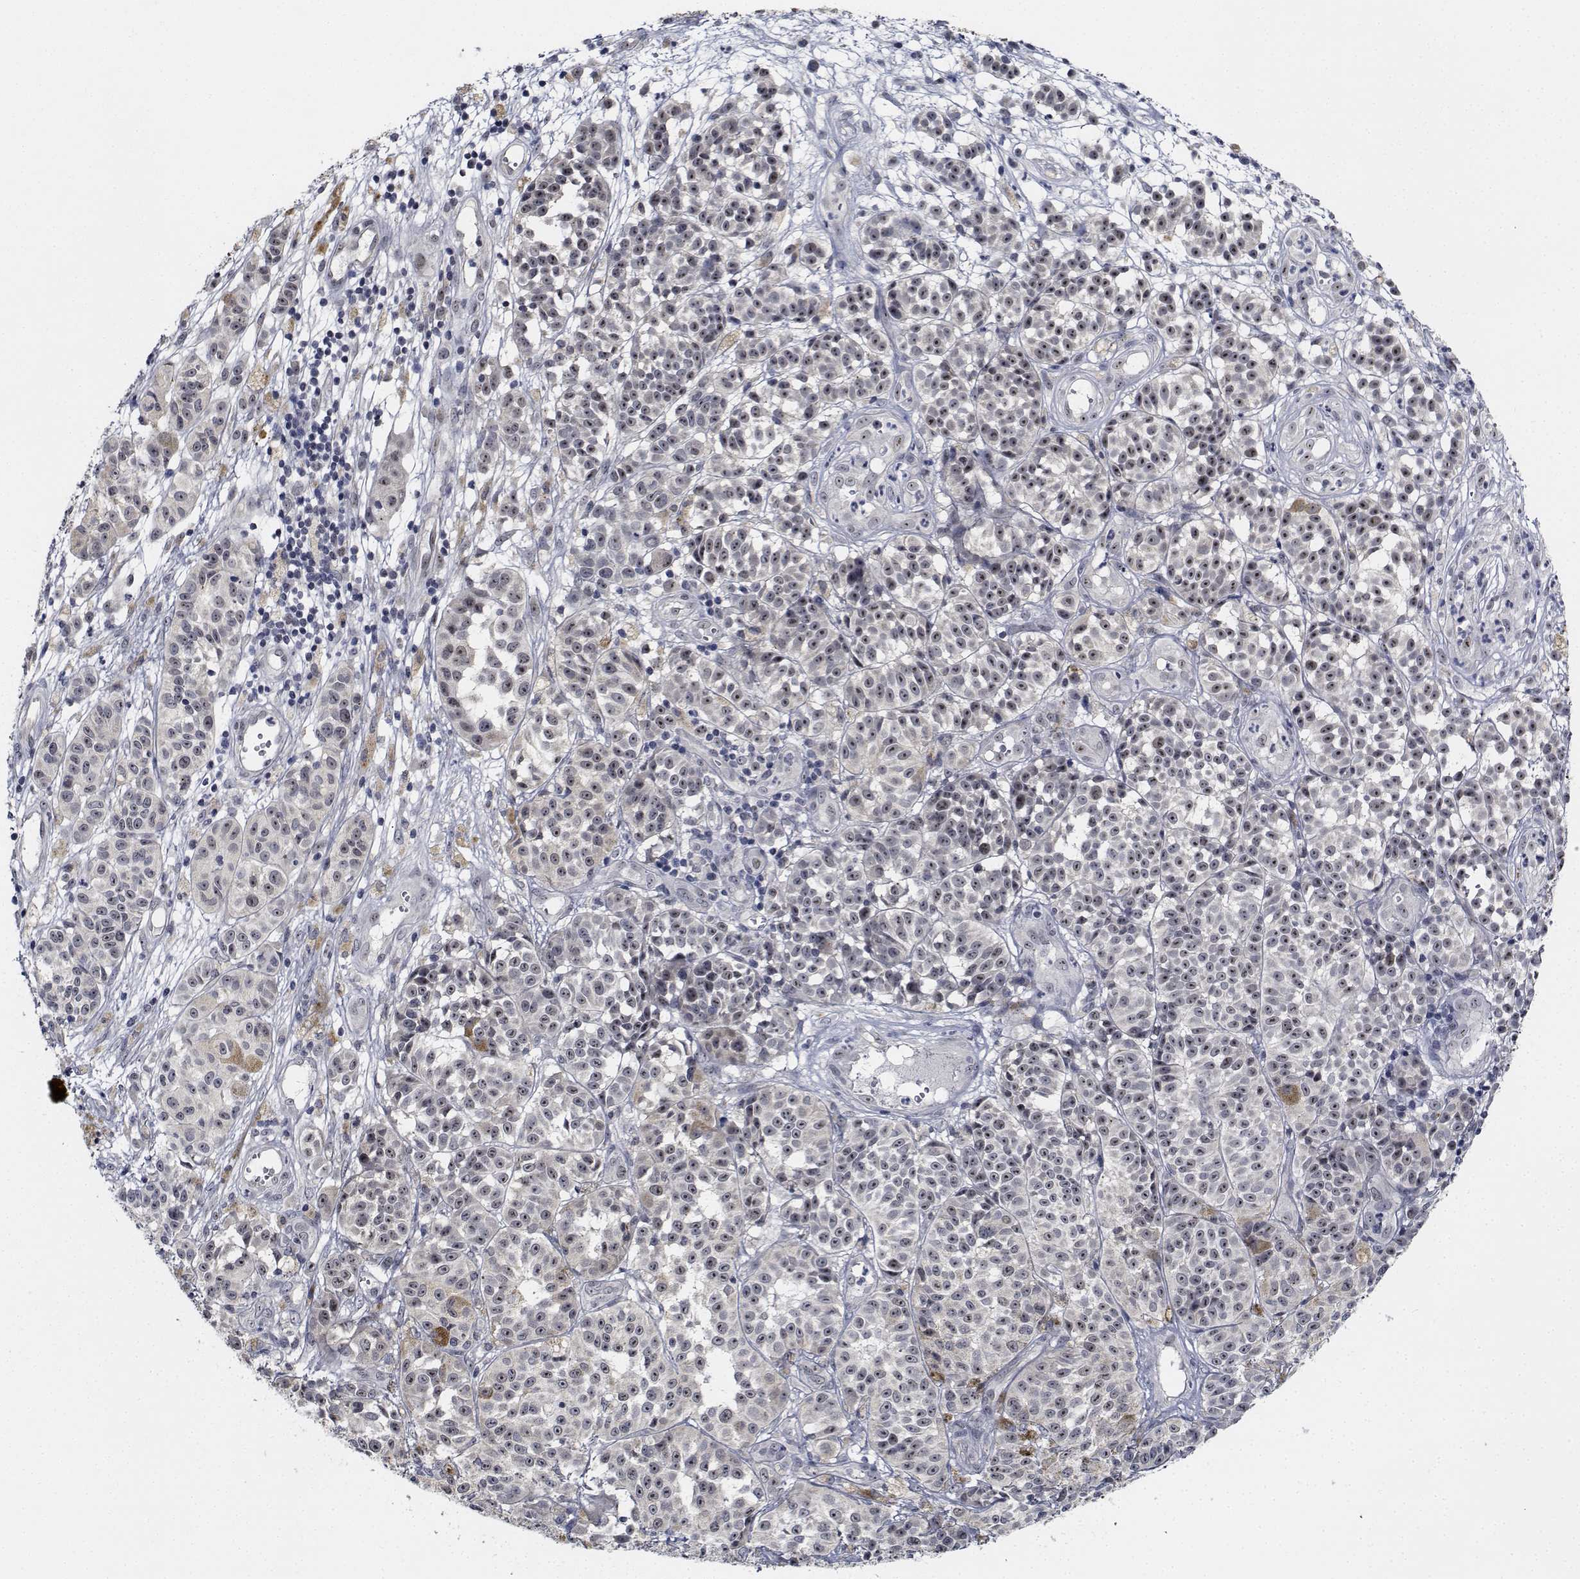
{"staining": {"intensity": "moderate", "quantity": ">75%", "location": "nuclear"}, "tissue": "melanoma", "cell_type": "Tumor cells", "image_type": "cancer", "snomed": [{"axis": "morphology", "description": "Malignant melanoma, NOS"}, {"axis": "topography", "description": "Skin"}], "caption": "A micrograph of malignant melanoma stained for a protein shows moderate nuclear brown staining in tumor cells.", "gene": "NVL", "patient": {"sex": "female", "age": 58}}